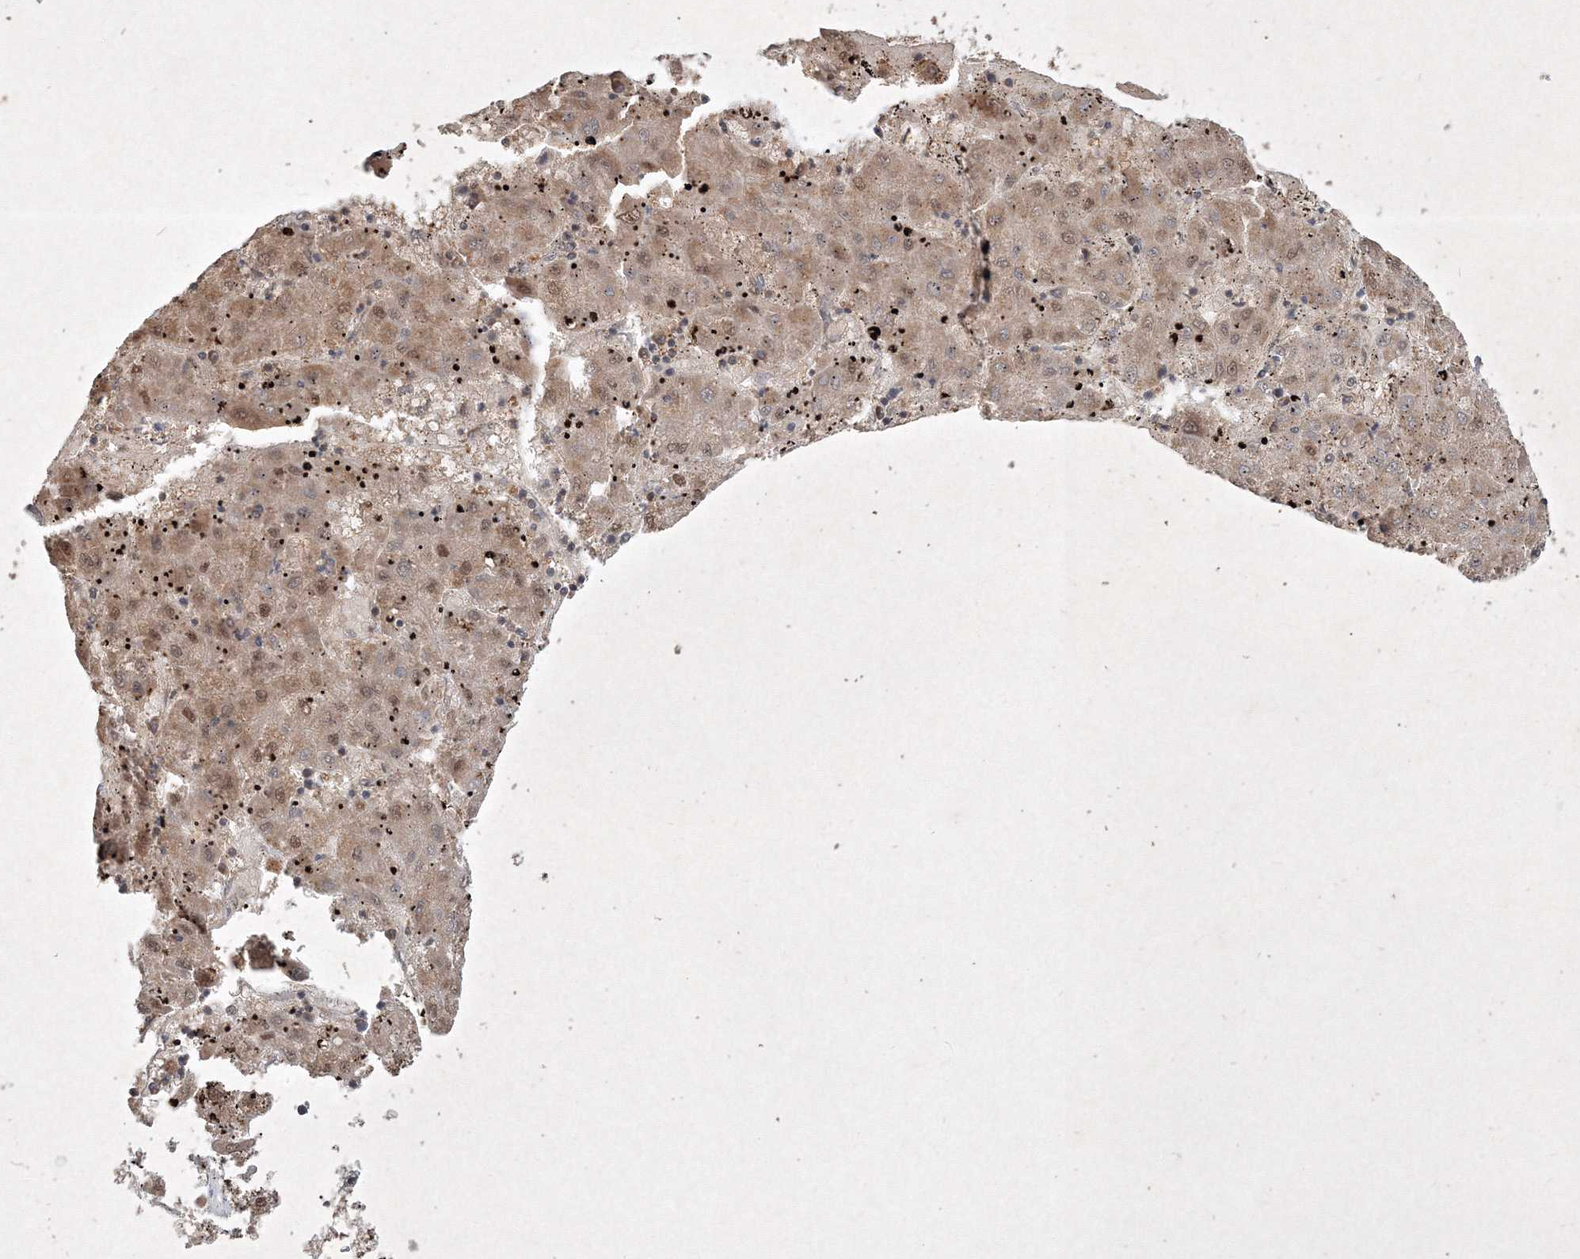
{"staining": {"intensity": "moderate", "quantity": "25%-75%", "location": "nuclear"}, "tissue": "liver cancer", "cell_type": "Tumor cells", "image_type": "cancer", "snomed": [{"axis": "morphology", "description": "Carcinoma, Hepatocellular, NOS"}, {"axis": "topography", "description": "Liver"}], "caption": "Liver cancer (hepatocellular carcinoma) tissue shows moderate nuclear positivity in about 25%-75% of tumor cells (DAB = brown stain, brightfield microscopy at high magnification).", "gene": "PLTP", "patient": {"sex": "male", "age": 72}}